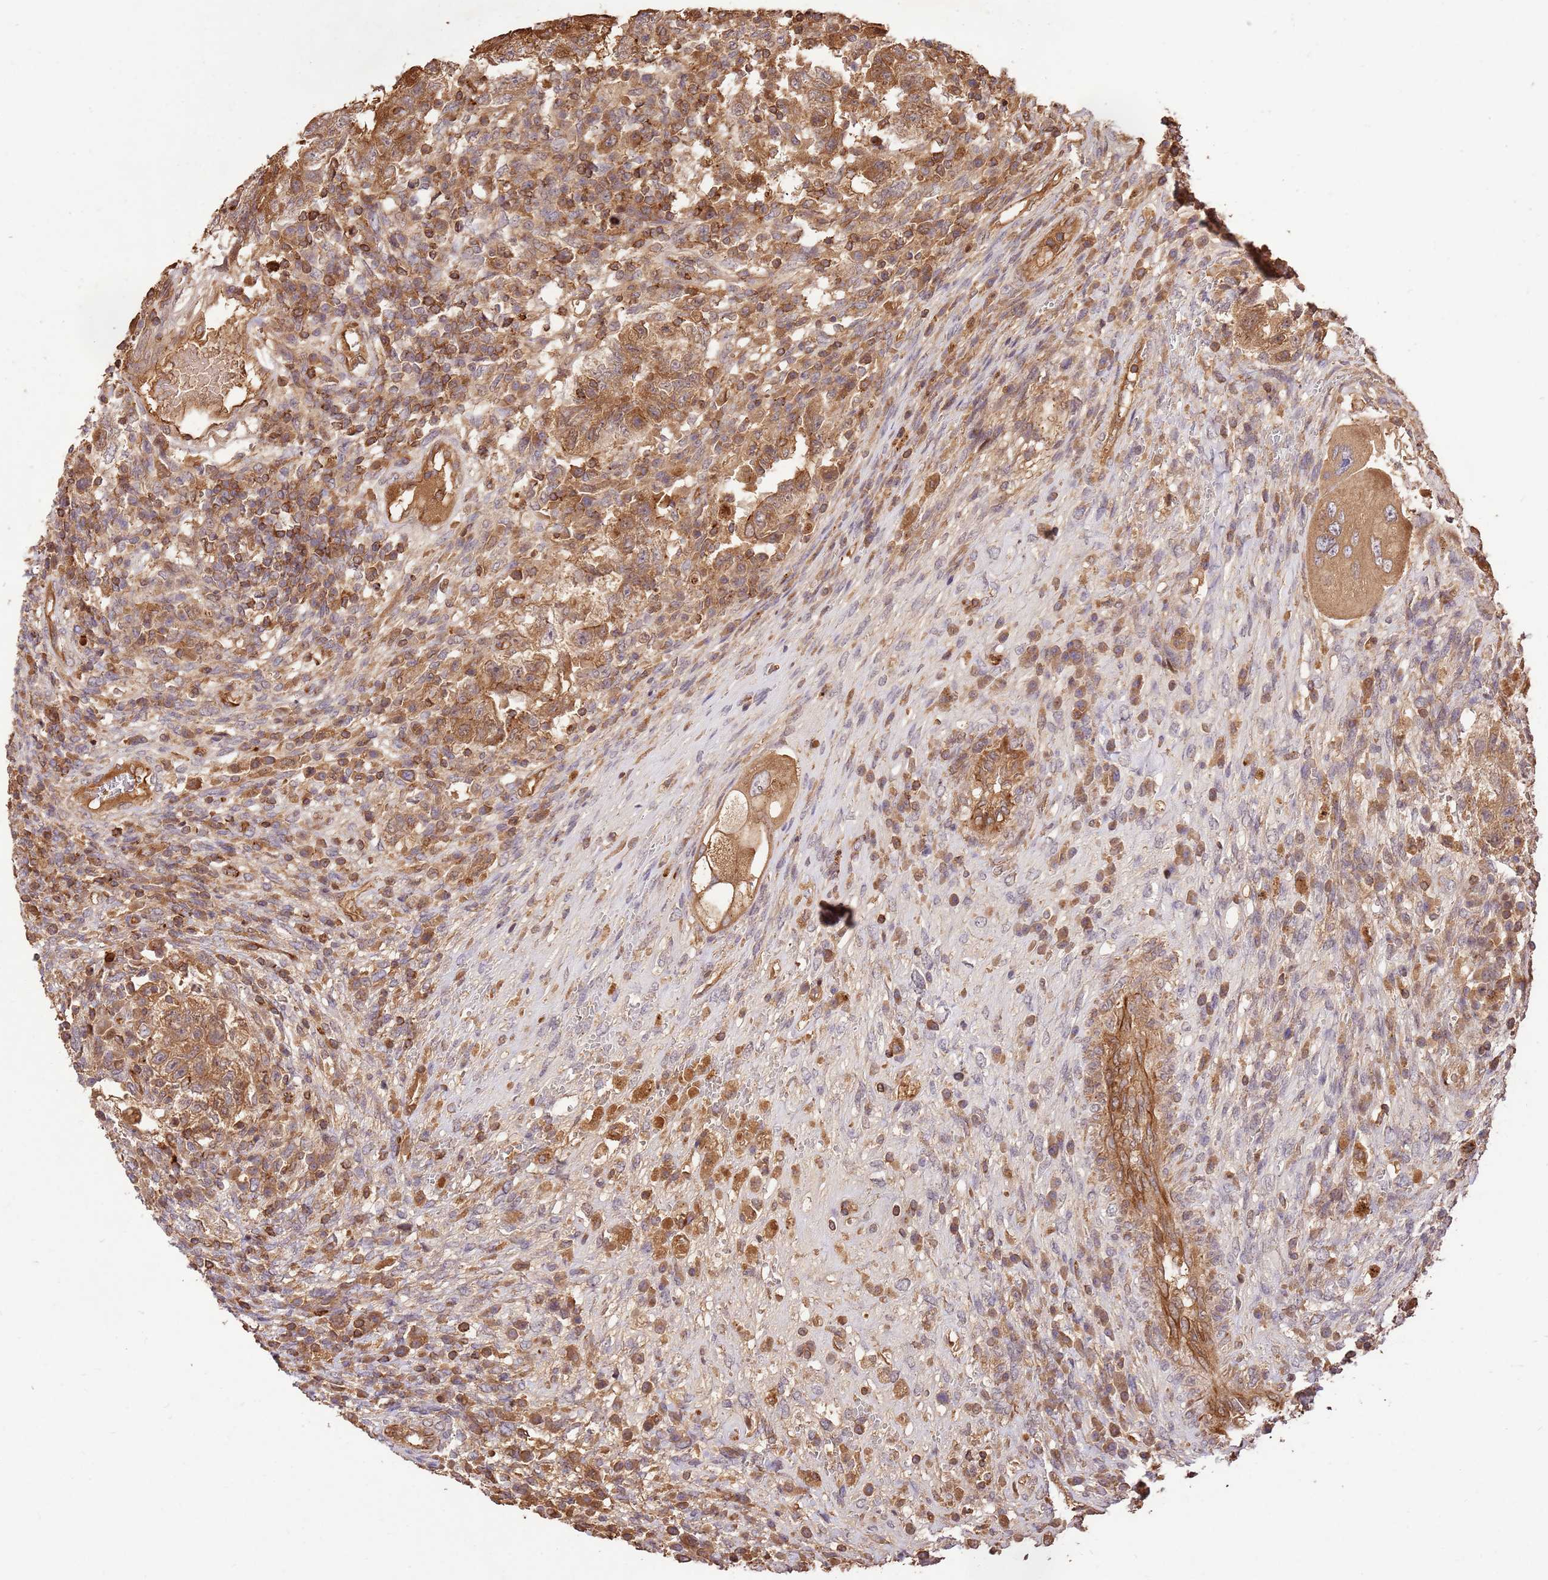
{"staining": {"intensity": "moderate", "quantity": ">75%", "location": "cytoplasmic/membranous"}, "tissue": "testis cancer", "cell_type": "Tumor cells", "image_type": "cancer", "snomed": [{"axis": "morphology", "description": "Carcinoma, Embryonal, NOS"}, {"axis": "topography", "description": "Testis"}], "caption": "A high-resolution micrograph shows immunohistochemistry (IHC) staining of embryonal carcinoma (testis), which displays moderate cytoplasmic/membranous expression in approximately >75% of tumor cells. (DAB (3,3'-diaminobenzidine) = brown stain, brightfield microscopy at high magnification).", "gene": "KATNAL2", "patient": {"sex": "male", "age": 26}}